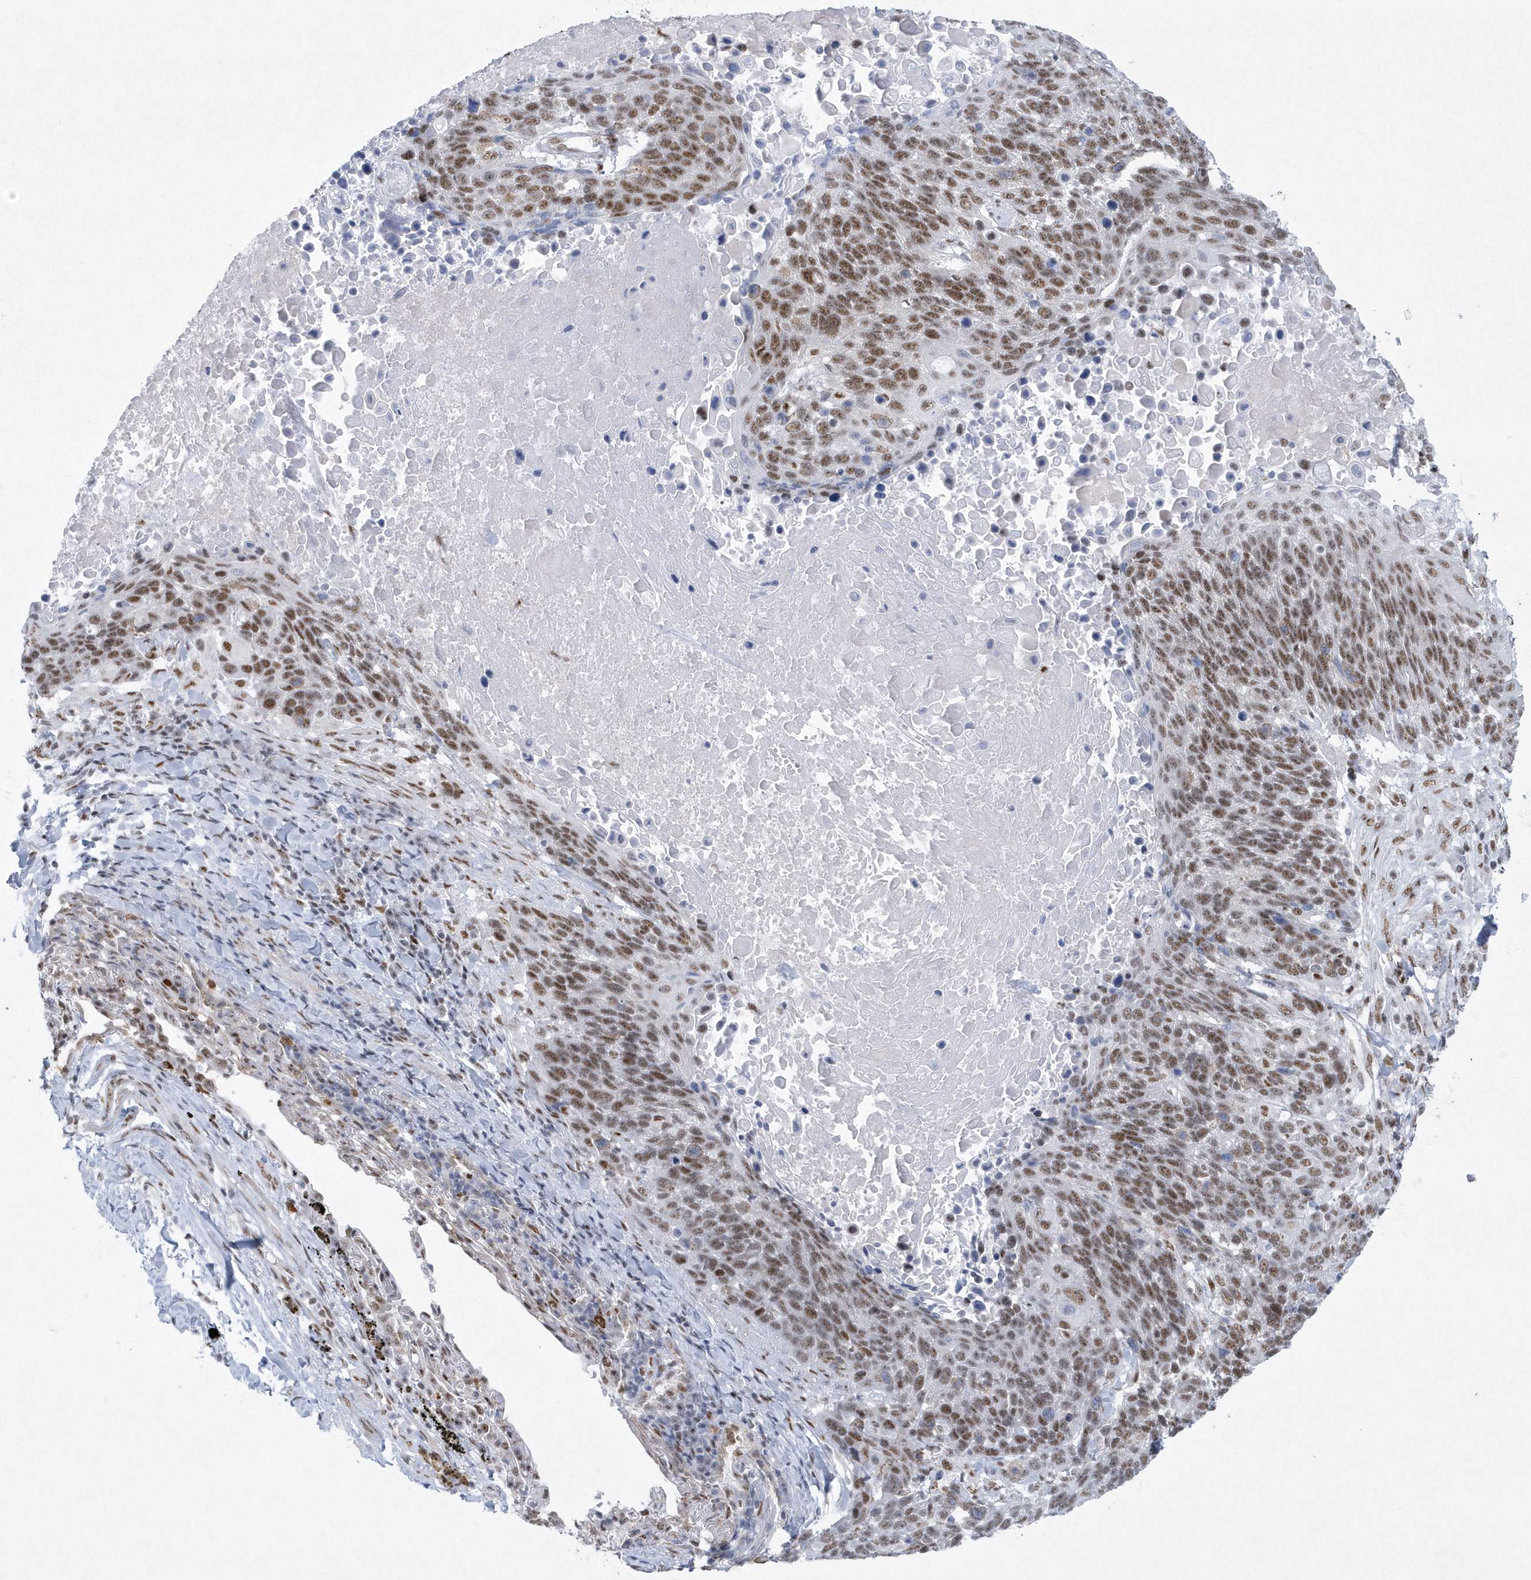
{"staining": {"intensity": "moderate", "quantity": ">75%", "location": "nuclear"}, "tissue": "lung cancer", "cell_type": "Tumor cells", "image_type": "cancer", "snomed": [{"axis": "morphology", "description": "Squamous cell carcinoma, NOS"}, {"axis": "topography", "description": "Lung"}], "caption": "IHC photomicrograph of human lung squamous cell carcinoma stained for a protein (brown), which displays medium levels of moderate nuclear staining in about >75% of tumor cells.", "gene": "DCLRE1A", "patient": {"sex": "male", "age": 66}}